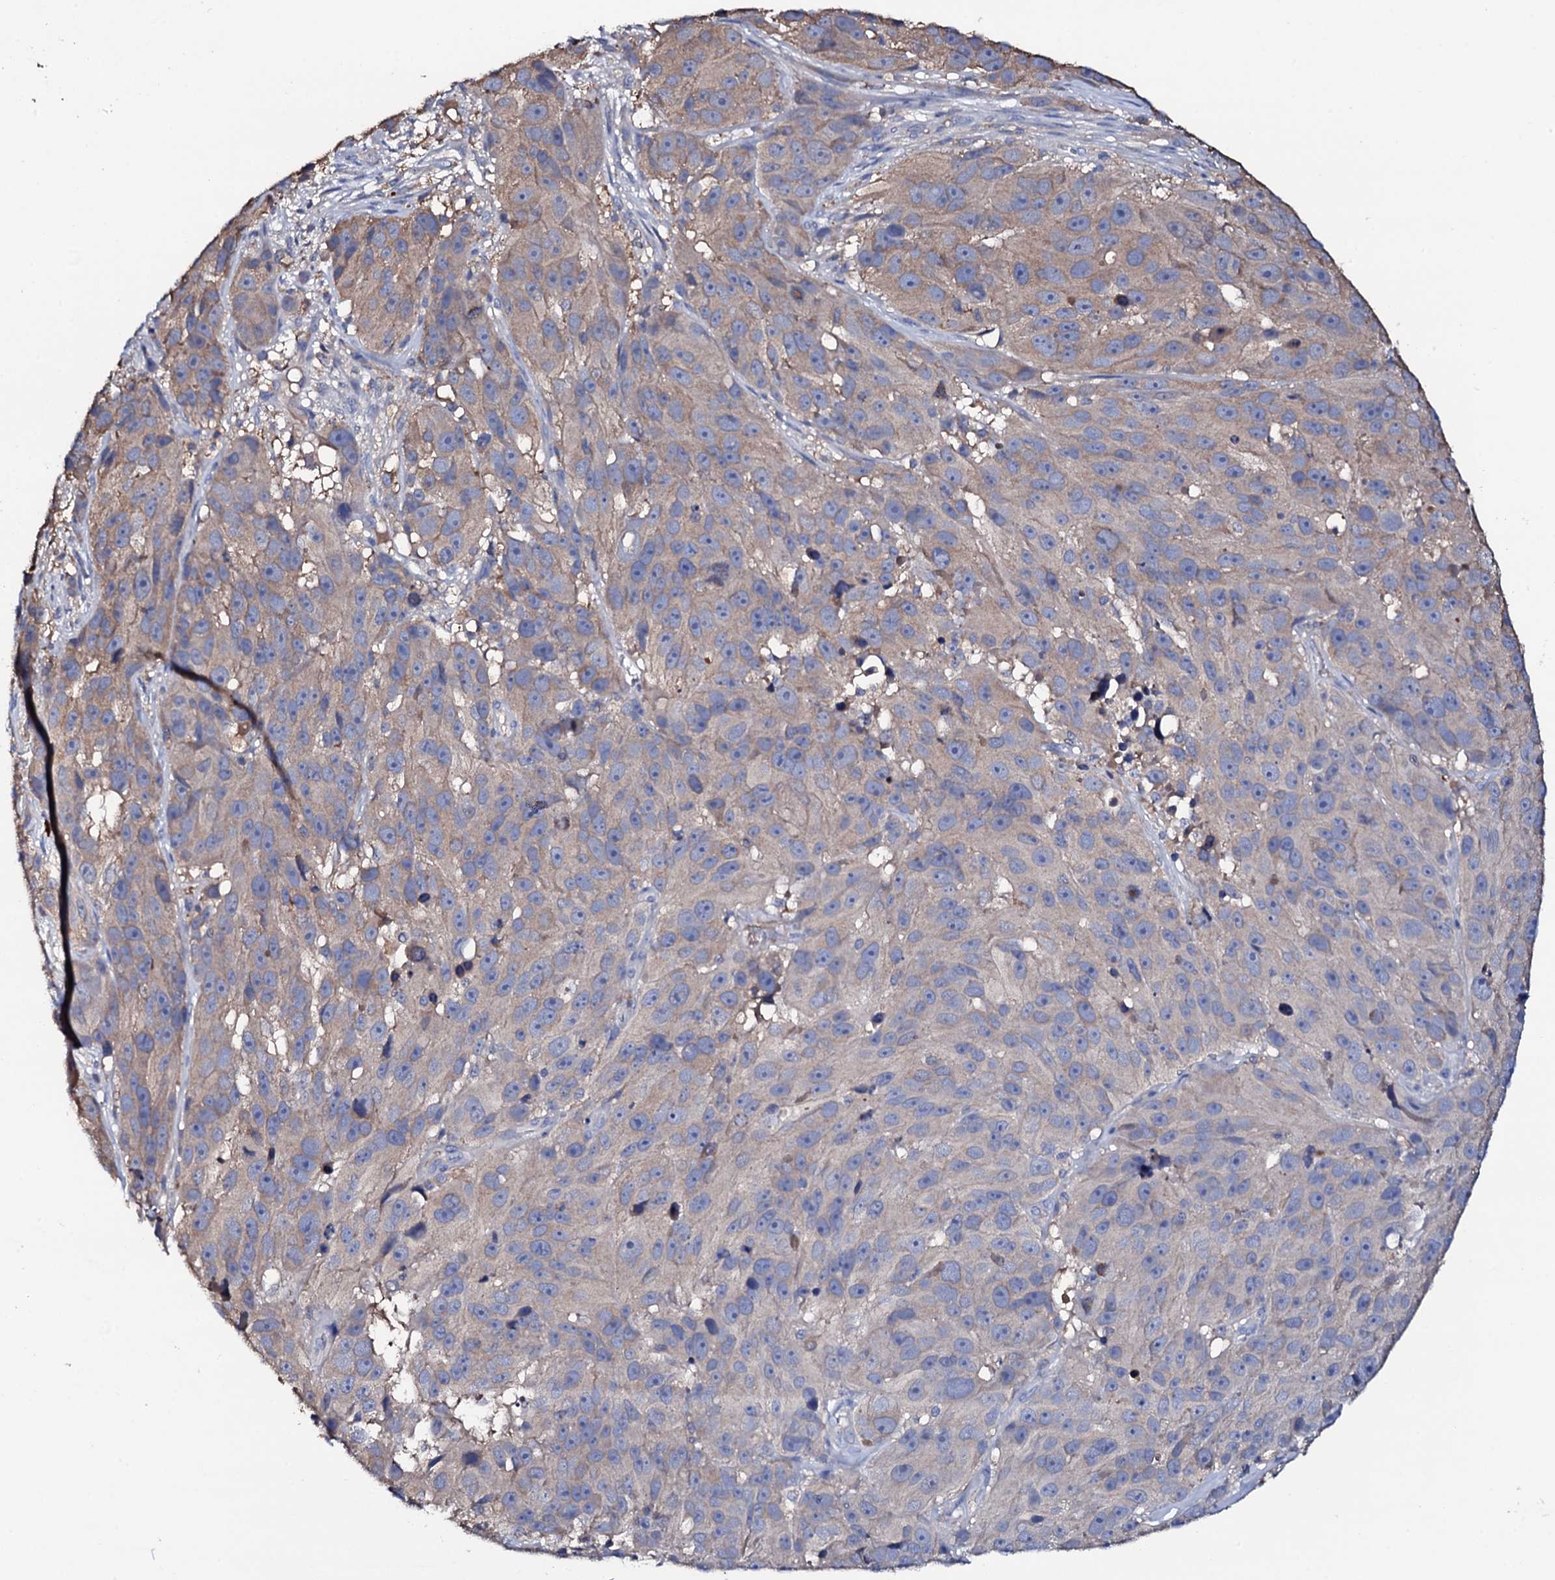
{"staining": {"intensity": "weak", "quantity": "<25%", "location": "cytoplasmic/membranous"}, "tissue": "melanoma", "cell_type": "Tumor cells", "image_type": "cancer", "snomed": [{"axis": "morphology", "description": "Malignant melanoma, NOS"}, {"axis": "topography", "description": "Skin"}], "caption": "The histopathology image reveals no significant expression in tumor cells of malignant melanoma. (DAB IHC with hematoxylin counter stain).", "gene": "TCAF2", "patient": {"sex": "male", "age": 84}}